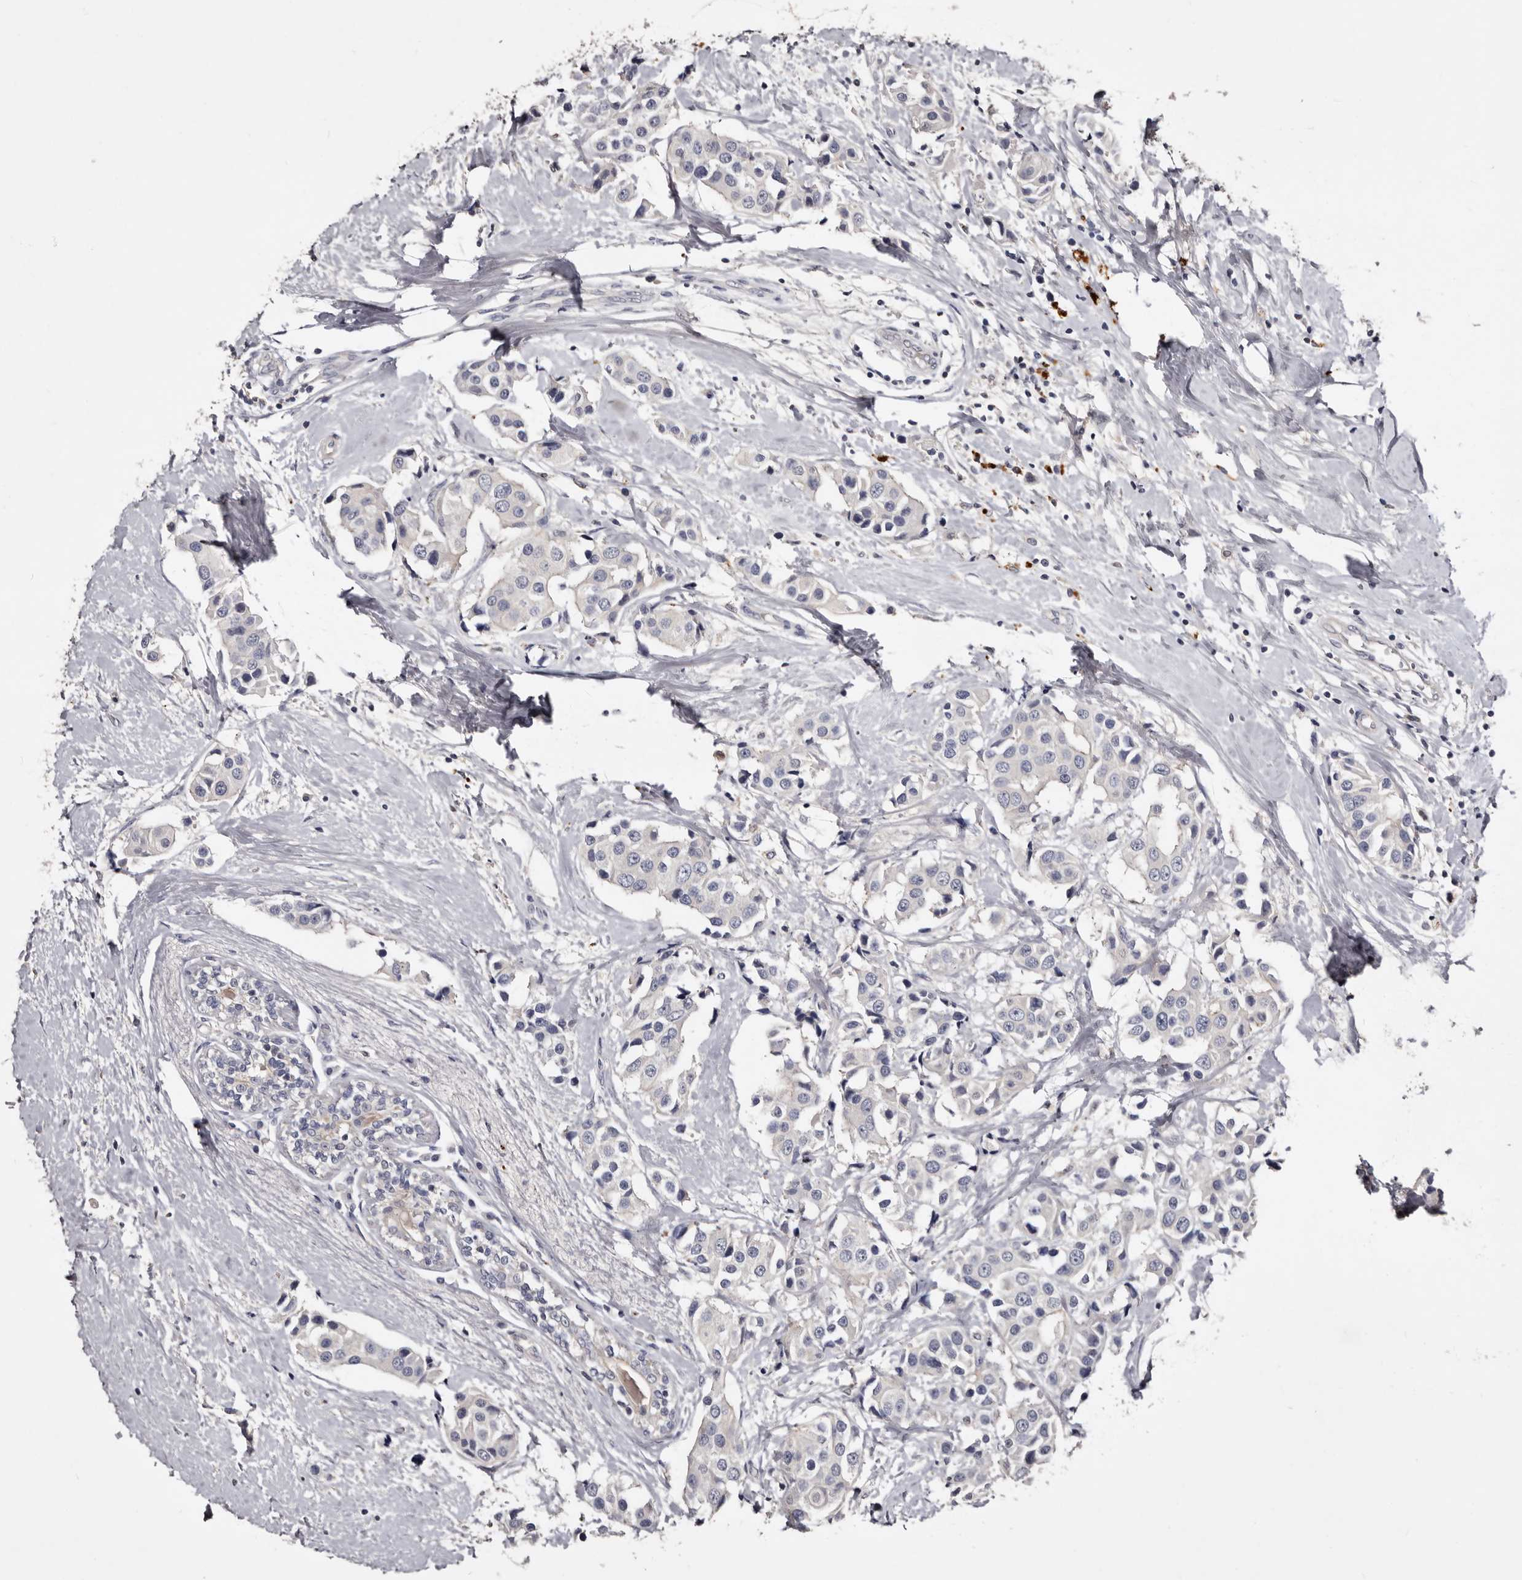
{"staining": {"intensity": "negative", "quantity": "none", "location": "none"}, "tissue": "breast cancer", "cell_type": "Tumor cells", "image_type": "cancer", "snomed": [{"axis": "morphology", "description": "Normal tissue, NOS"}, {"axis": "morphology", "description": "Duct carcinoma"}, {"axis": "topography", "description": "Breast"}], "caption": "This is an immunohistochemistry micrograph of human breast infiltrating ductal carcinoma. There is no positivity in tumor cells.", "gene": "SLC10A4", "patient": {"sex": "female", "age": 39}}